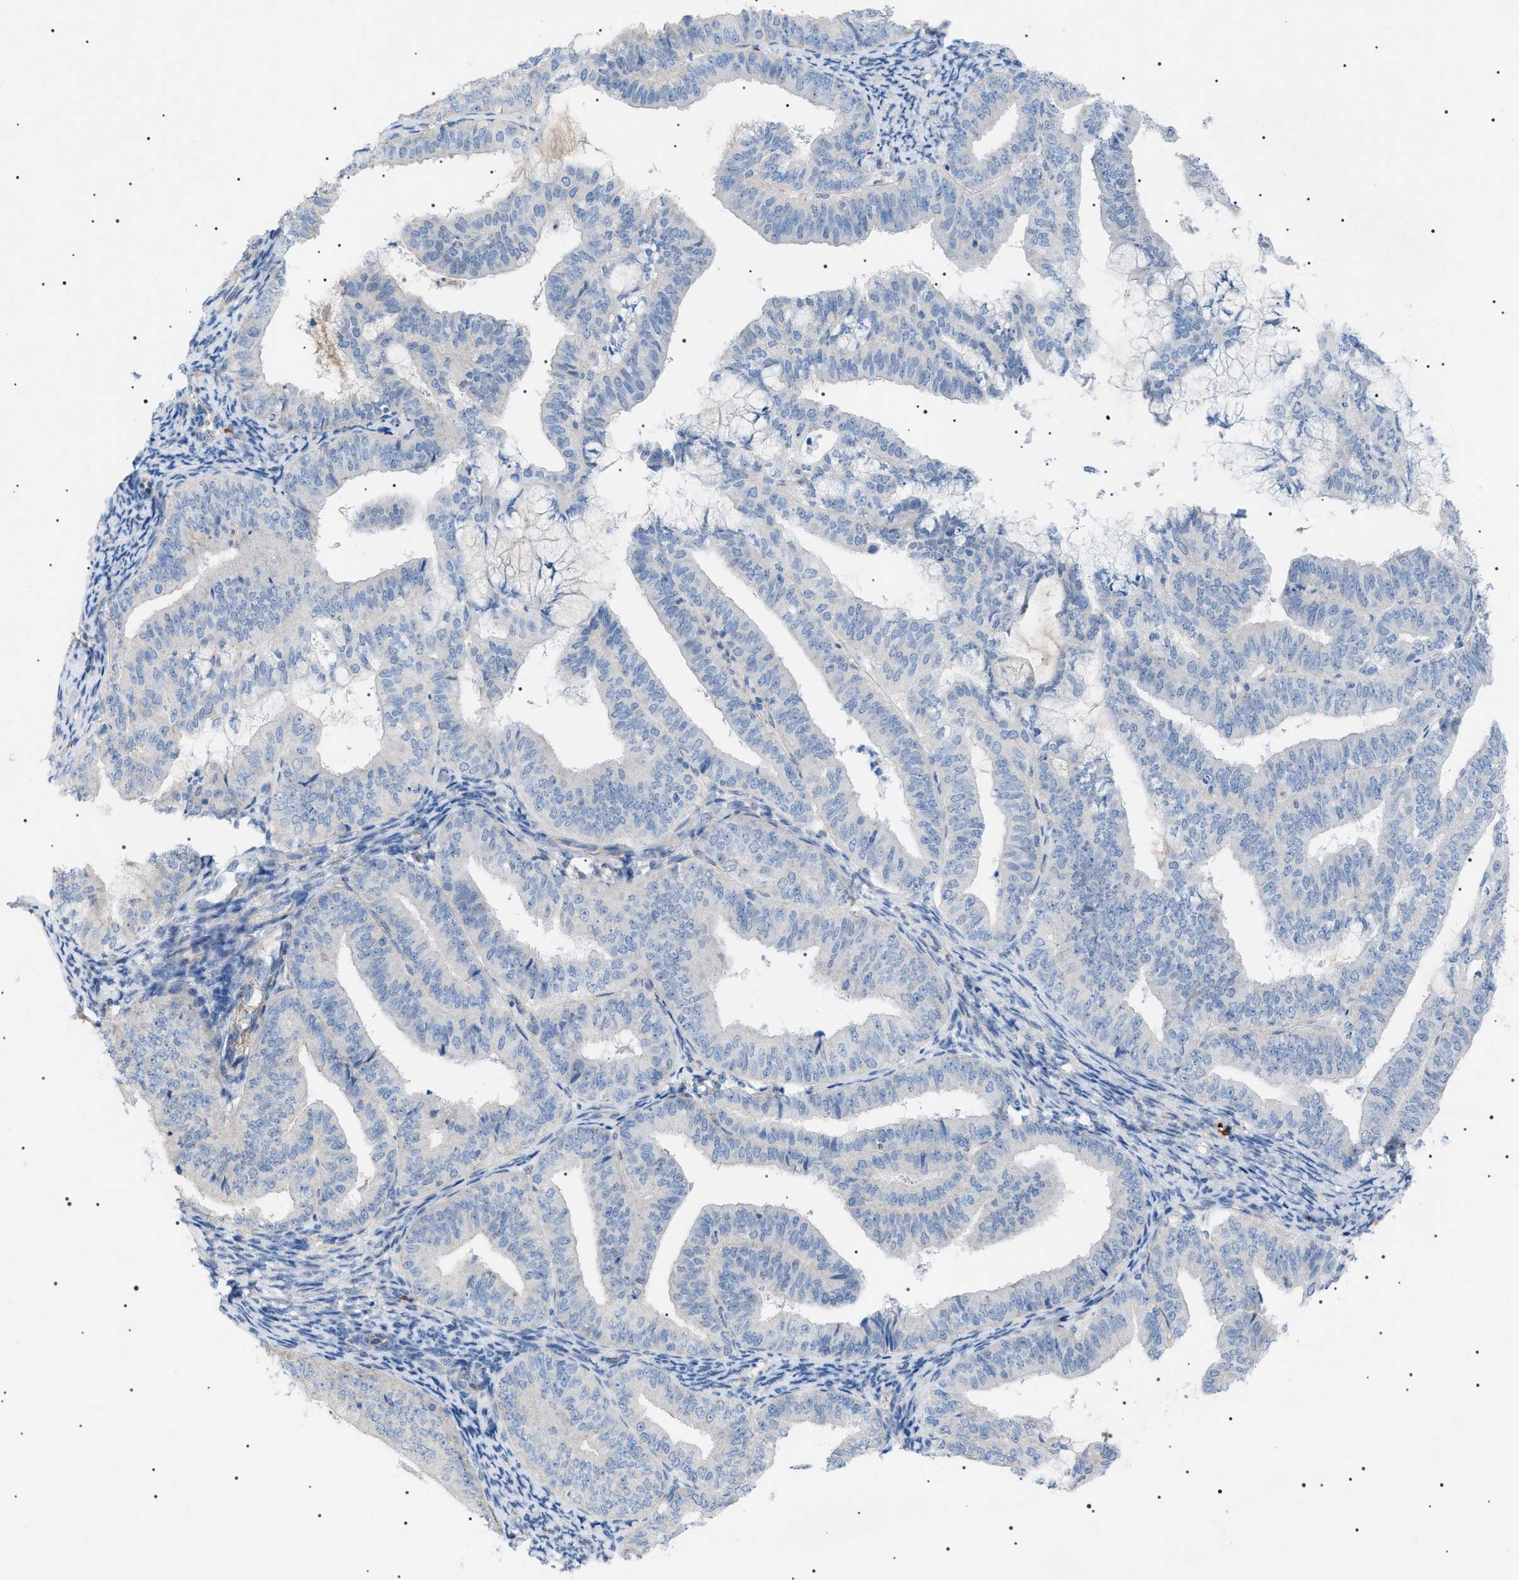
{"staining": {"intensity": "negative", "quantity": "none", "location": "none"}, "tissue": "endometrial cancer", "cell_type": "Tumor cells", "image_type": "cancer", "snomed": [{"axis": "morphology", "description": "Adenocarcinoma, NOS"}, {"axis": "topography", "description": "Endometrium"}], "caption": "This is an IHC photomicrograph of human endometrial adenocarcinoma. There is no positivity in tumor cells.", "gene": "ADAMTS1", "patient": {"sex": "female", "age": 63}}